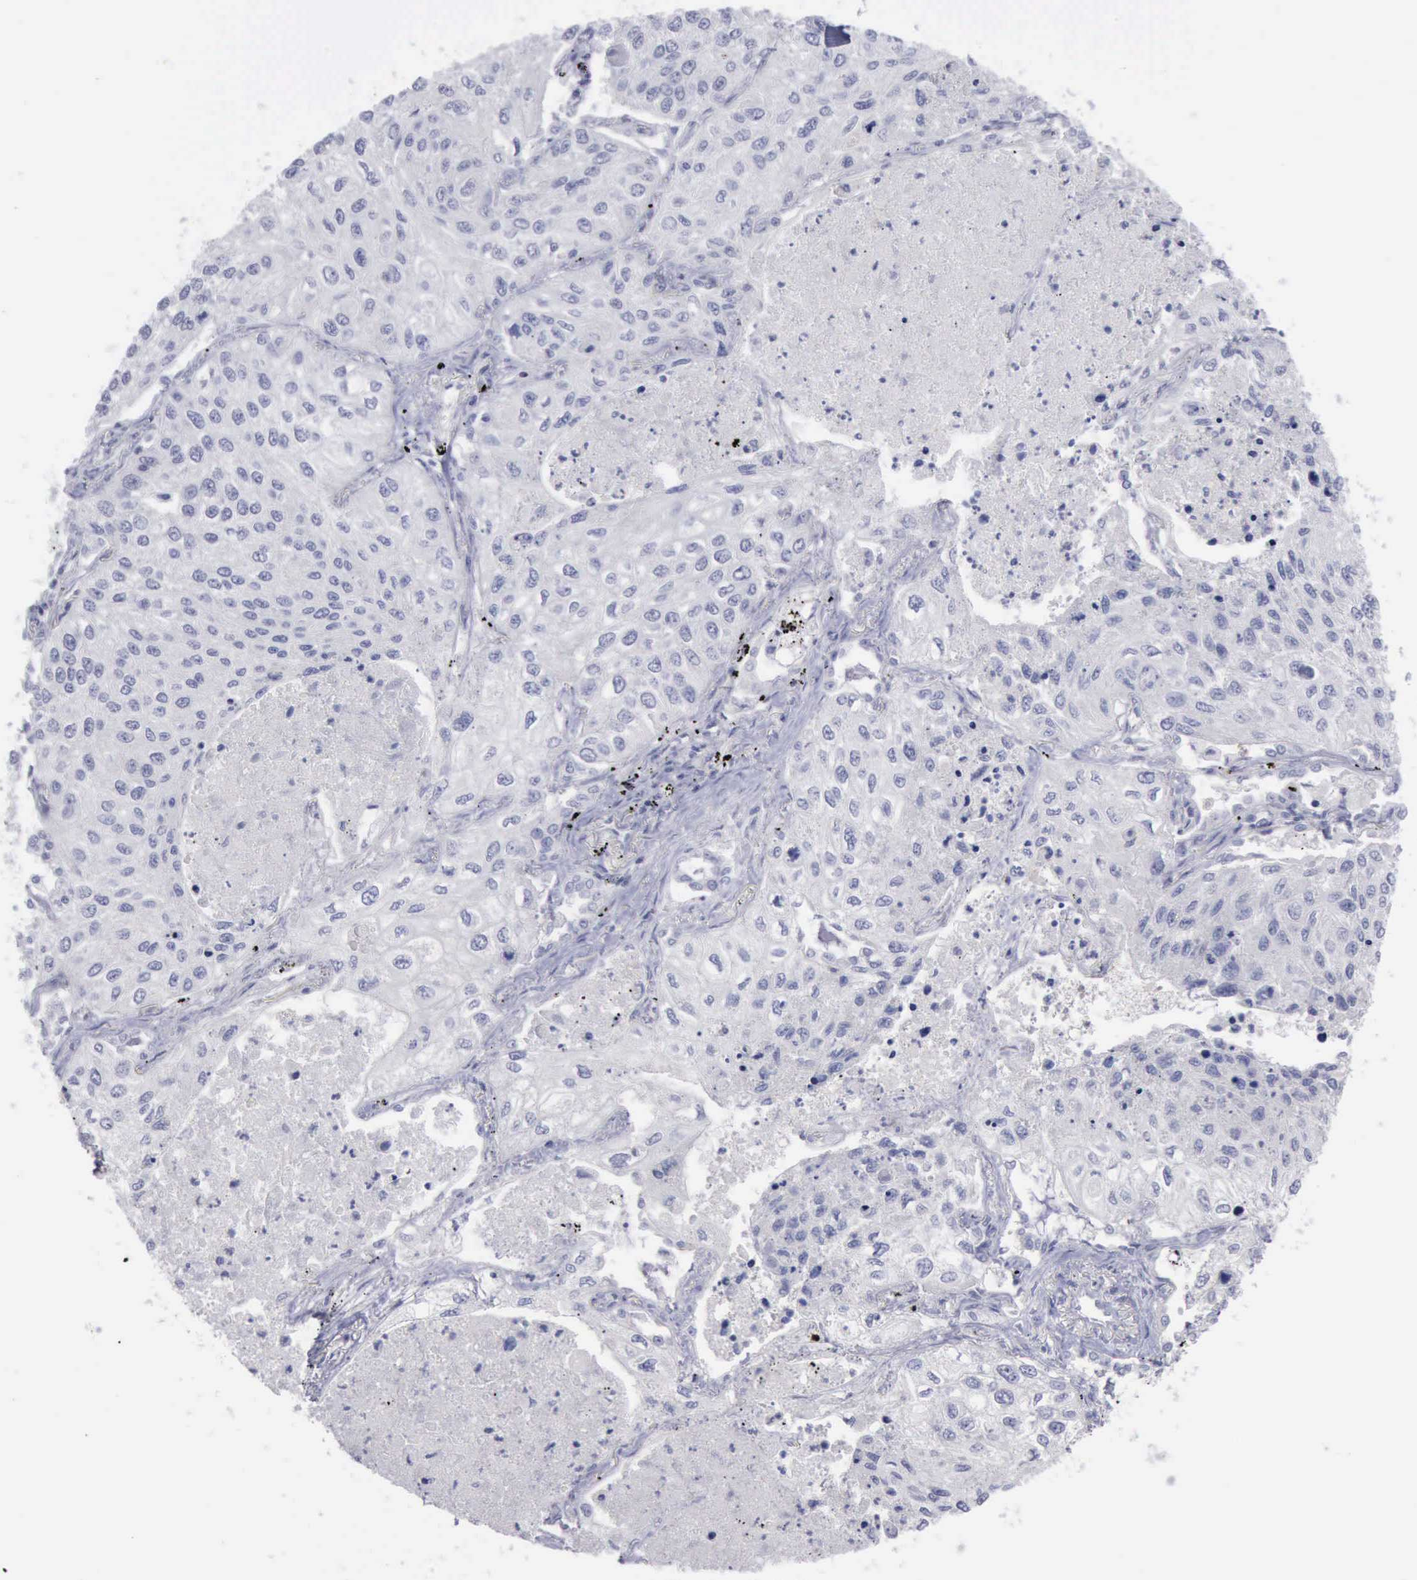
{"staining": {"intensity": "negative", "quantity": "none", "location": "none"}, "tissue": "lung cancer", "cell_type": "Tumor cells", "image_type": "cancer", "snomed": [{"axis": "morphology", "description": "Squamous cell carcinoma, NOS"}, {"axis": "topography", "description": "Lung"}], "caption": "There is no significant expression in tumor cells of lung cancer (squamous cell carcinoma). Nuclei are stained in blue.", "gene": "SATB2", "patient": {"sex": "male", "age": 75}}